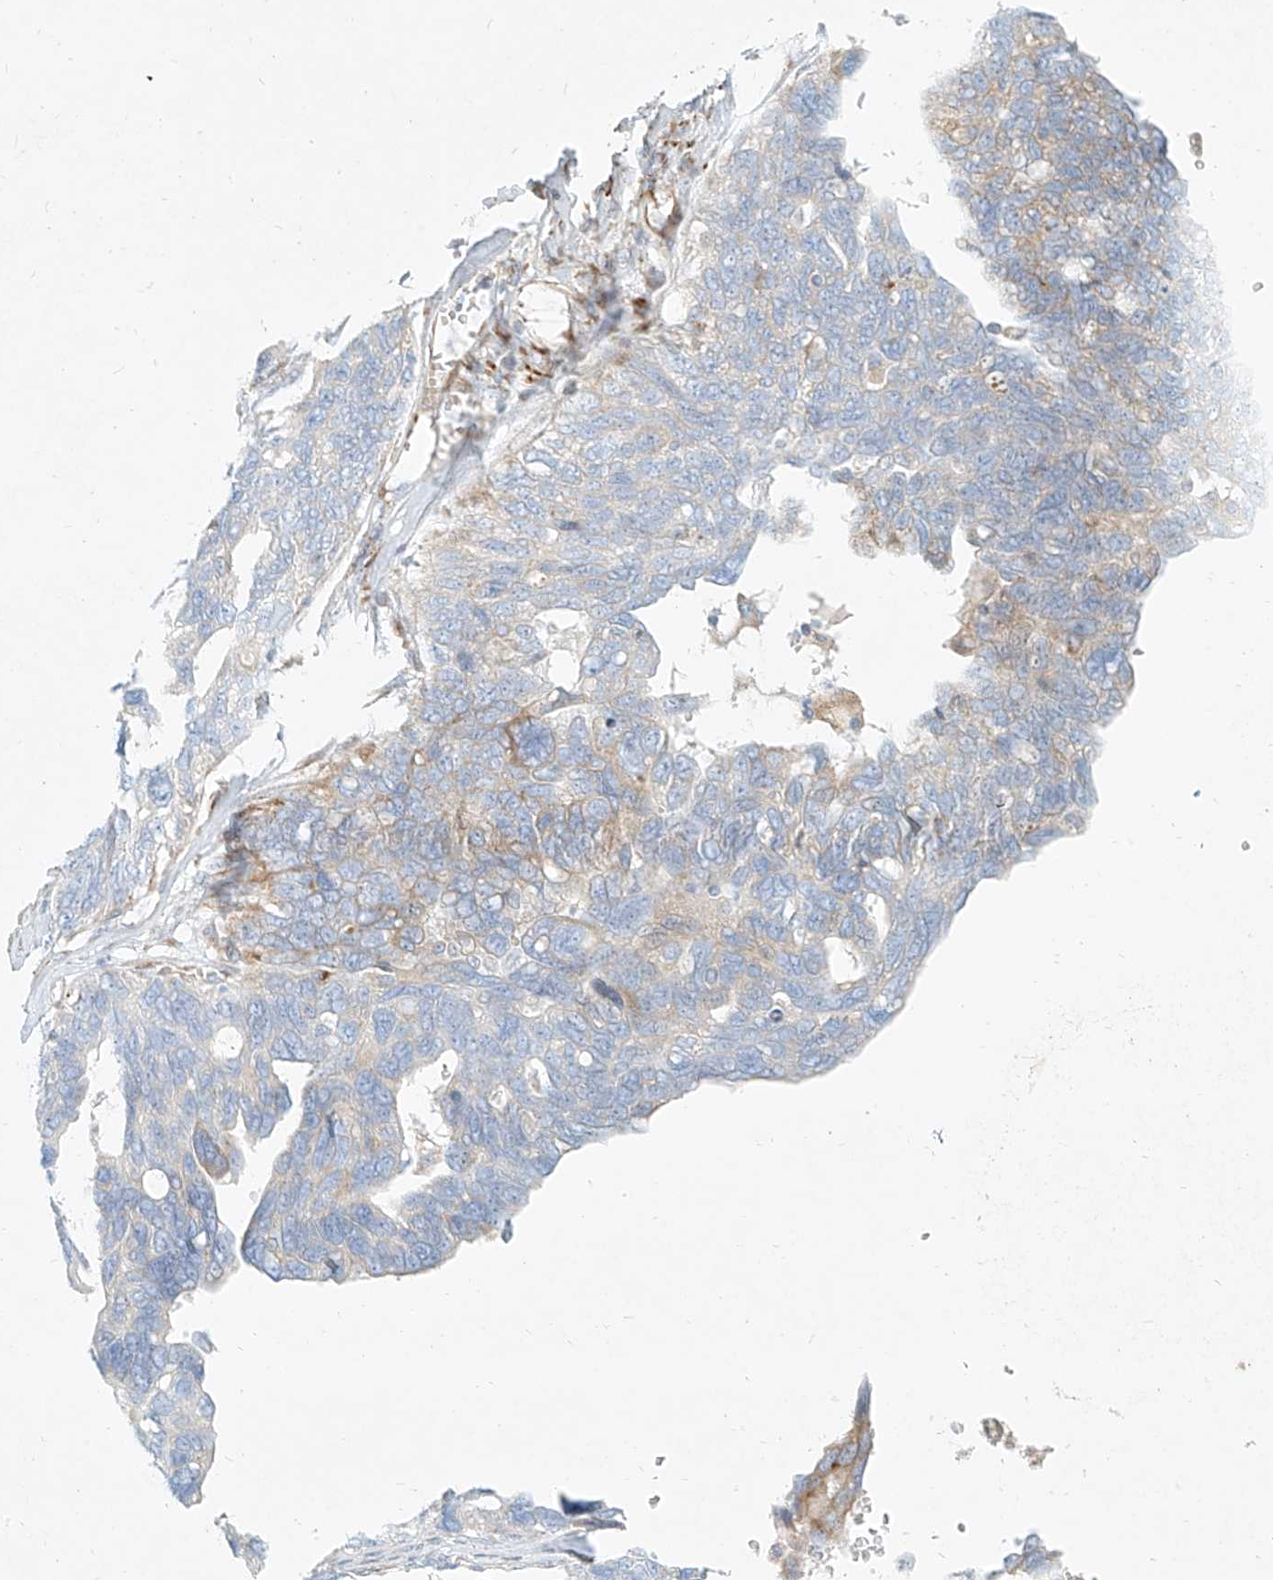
{"staining": {"intensity": "weak", "quantity": "<25%", "location": "cytoplasmic/membranous"}, "tissue": "ovarian cancer", "cell_type": "Tumor cells", "image_type": "cancer", "snomed": [{"axis": "morphology", "description": "Cystadenocarcinoma, serous, NOS"}, {"axis": "topography", "description": "Ovary"}], "caption": "Tumor cells show no significant expression in ovarian serous cystadenocarcinoma.", "gene": "MTX2", "patient": {"sex": "female", "age": 79}}